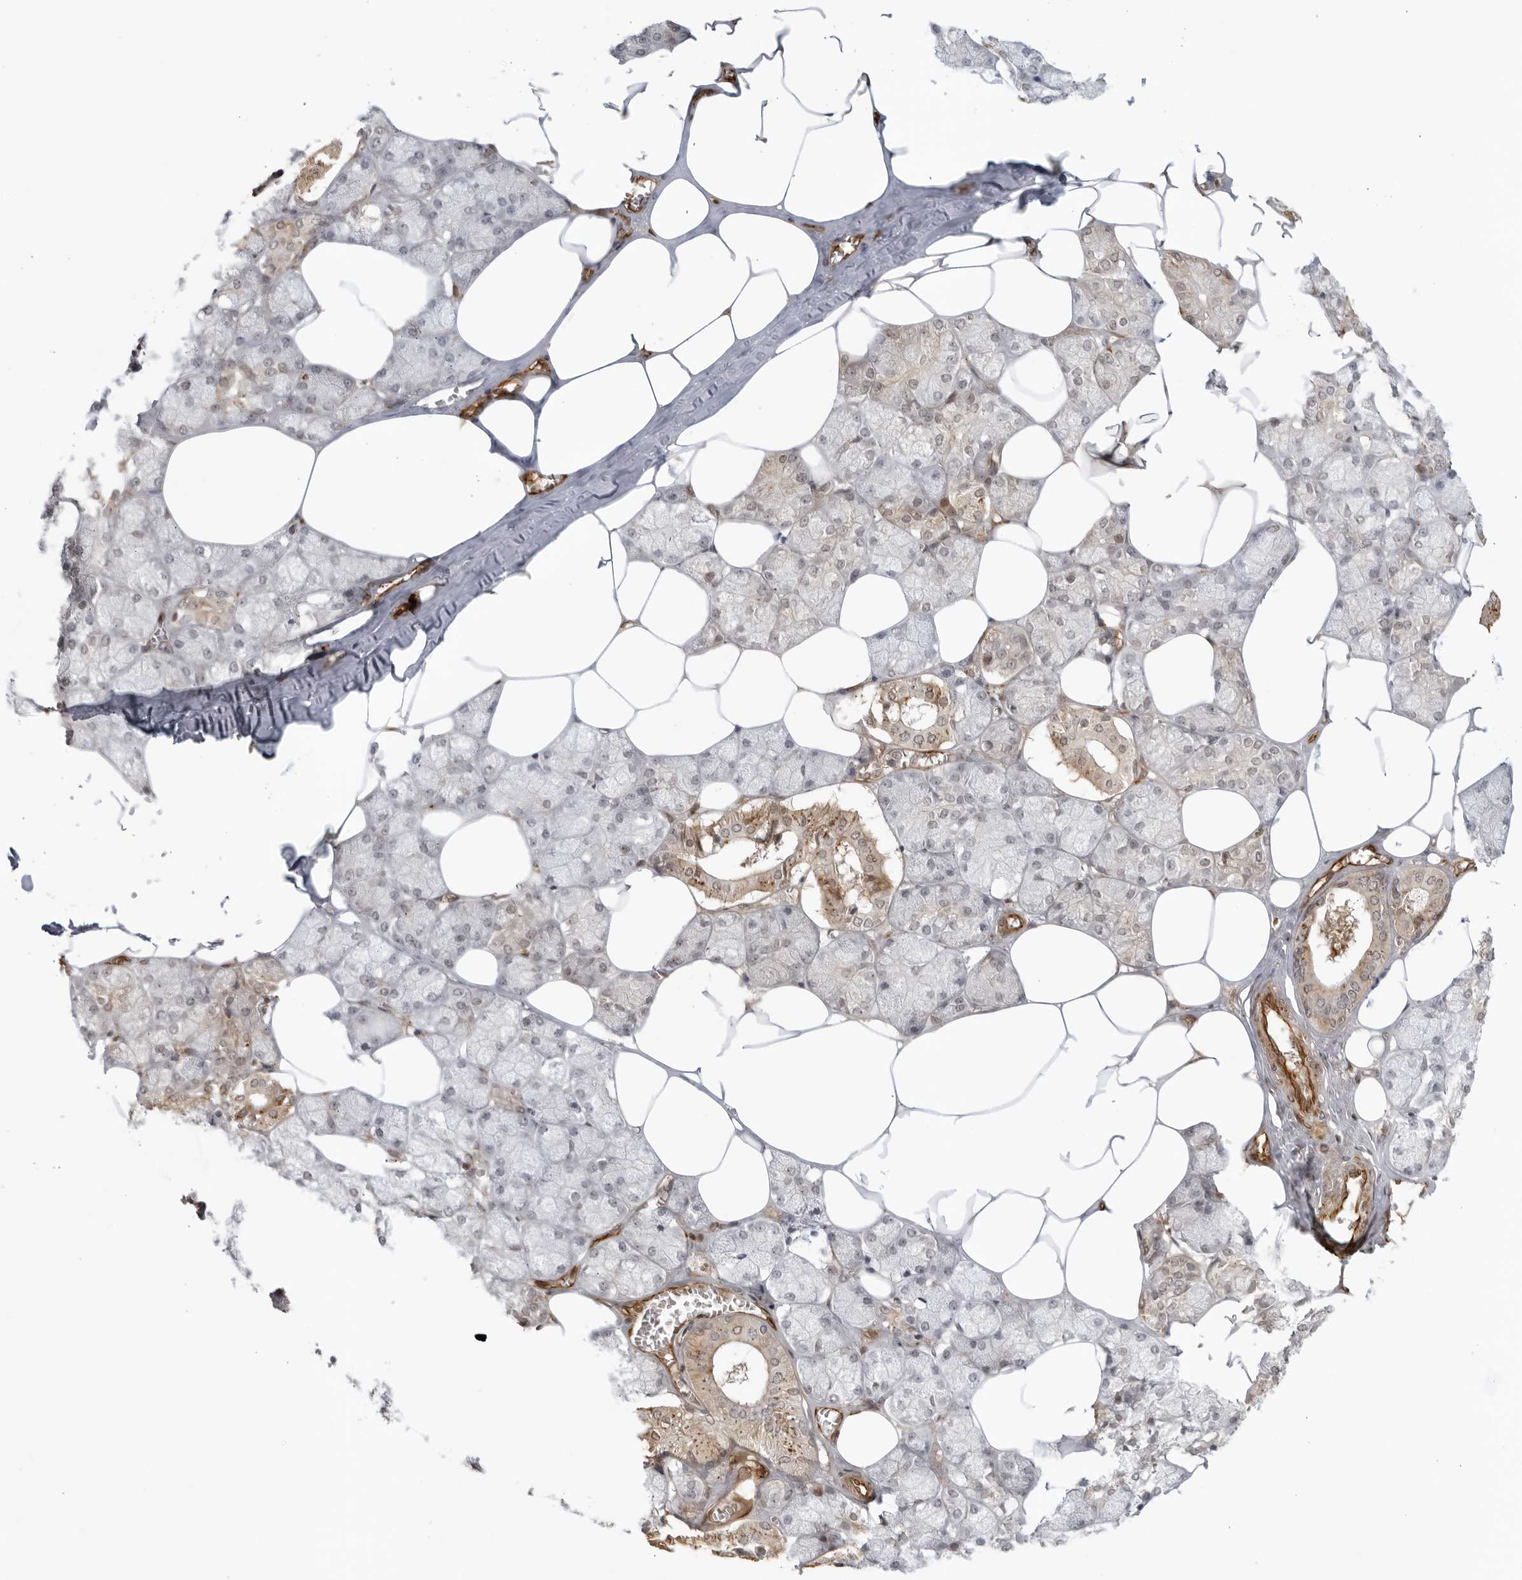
{"staining": {"intensity": "weak", "quantity": "25%-75%", "location": "cytoplasmic/membranous,nuclear"}, "tissue": "salivary gland", "cell_type": "Glandular cells", "image_type": "normal", "snomed": [{"axis": "morphology", "description": "Normal tissue, NOS"}, {"axis": "topography", "description": "Salivary gland"}], "caption": "Weak cytoplasmic/membranous,nuclear staining for a protein is seen in about 25%-75% of glandular cells of normal salivary gland using IHC.", "gene": "TCF21", "patient": {"sex": "male", "age": 62}}